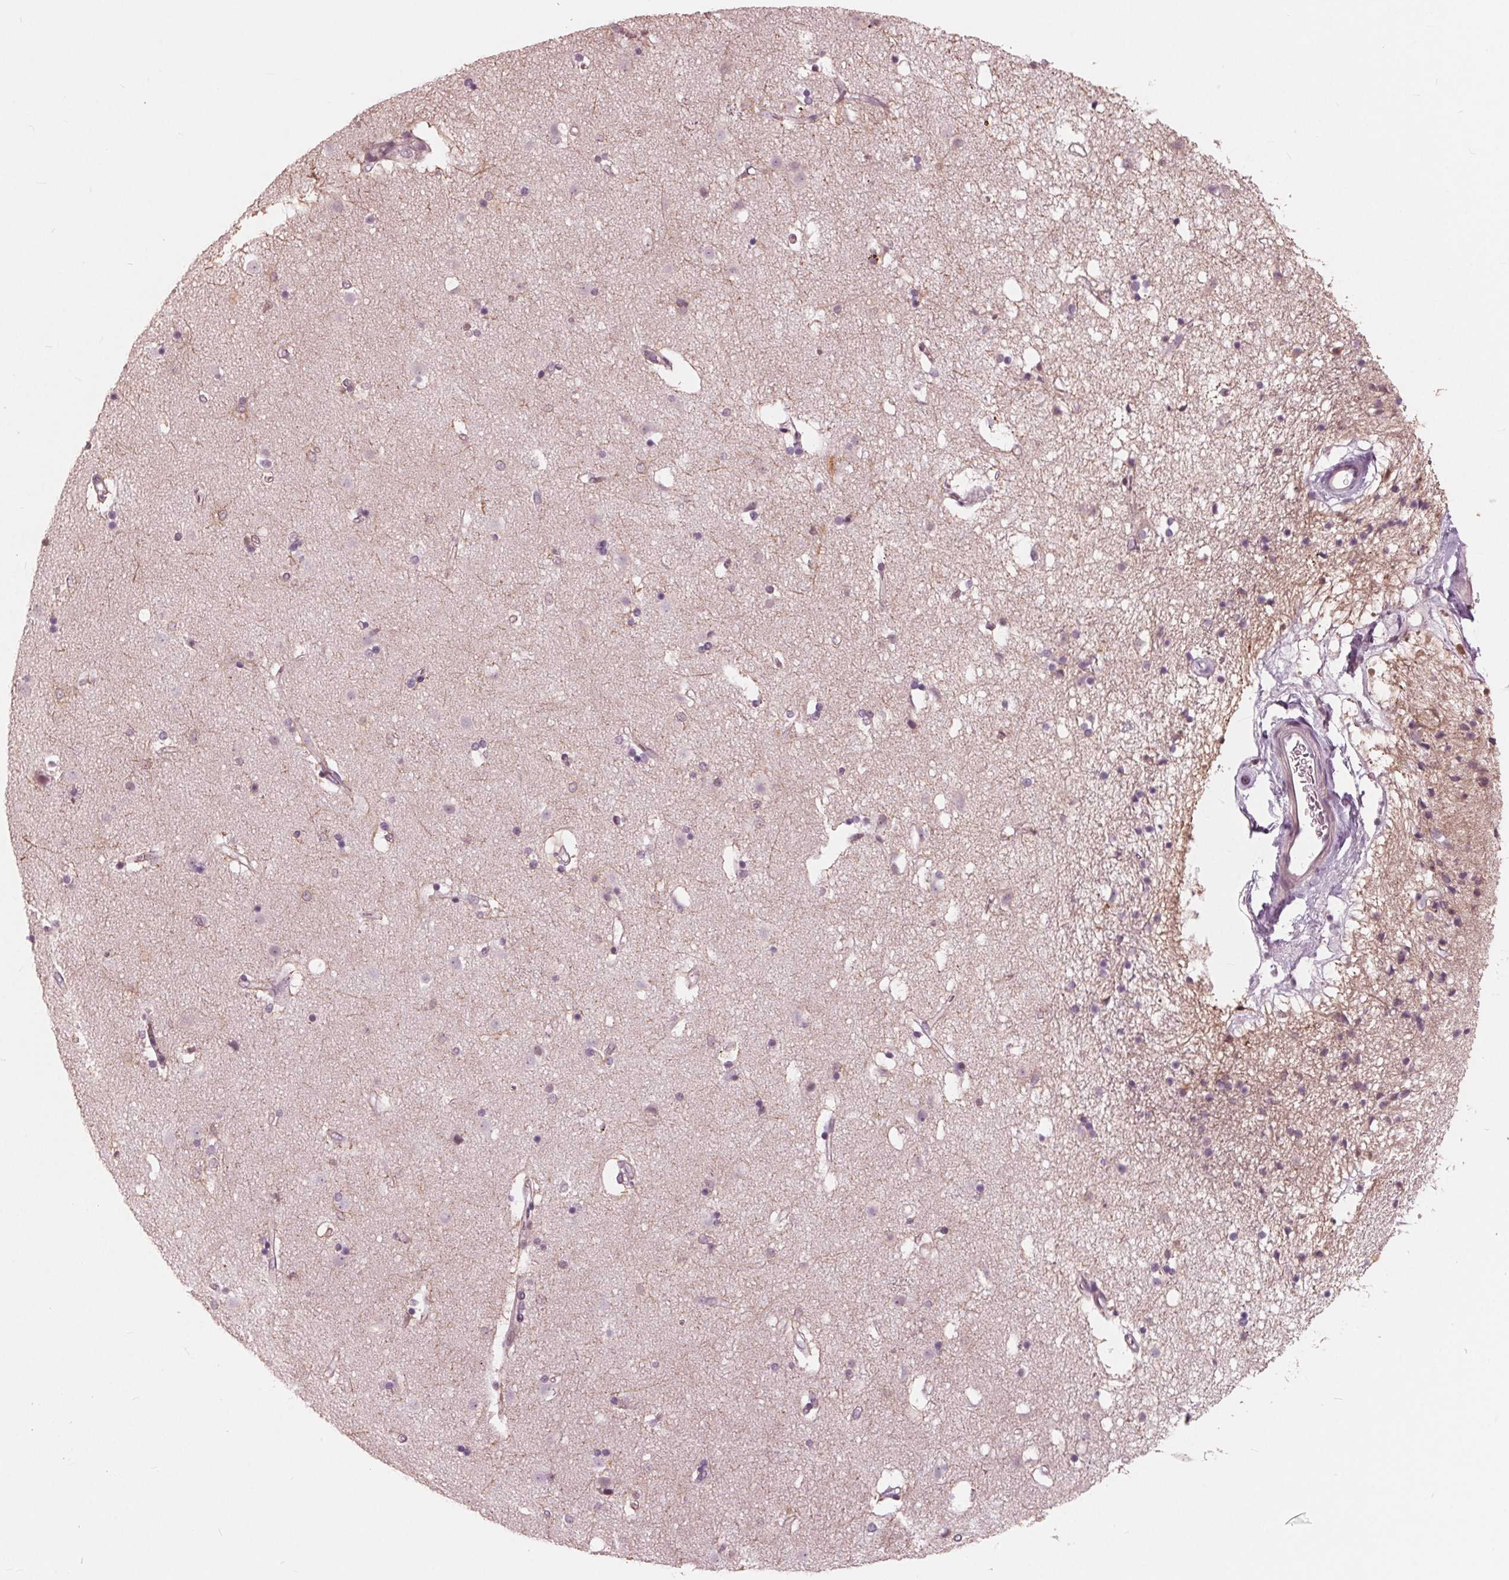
{"staining": {"intensity": "negative", "quantity": "none", "location": "none"}, "tissue": "caudate", "cell_type": "Glial cells", "image_type": "normal", "snomed": [{"axis": "morphology", "description": "Normal tissue, NOS"}, {"axis": "topography", "description": "Lateral ventricle wall"}], "caption": "This is an immunohistochemistry (IHC) histopathology image of normal caudate. There is no positivity in glial cells.", "gene": "ING3", "patient": {"sex": "female", "age": 71}}